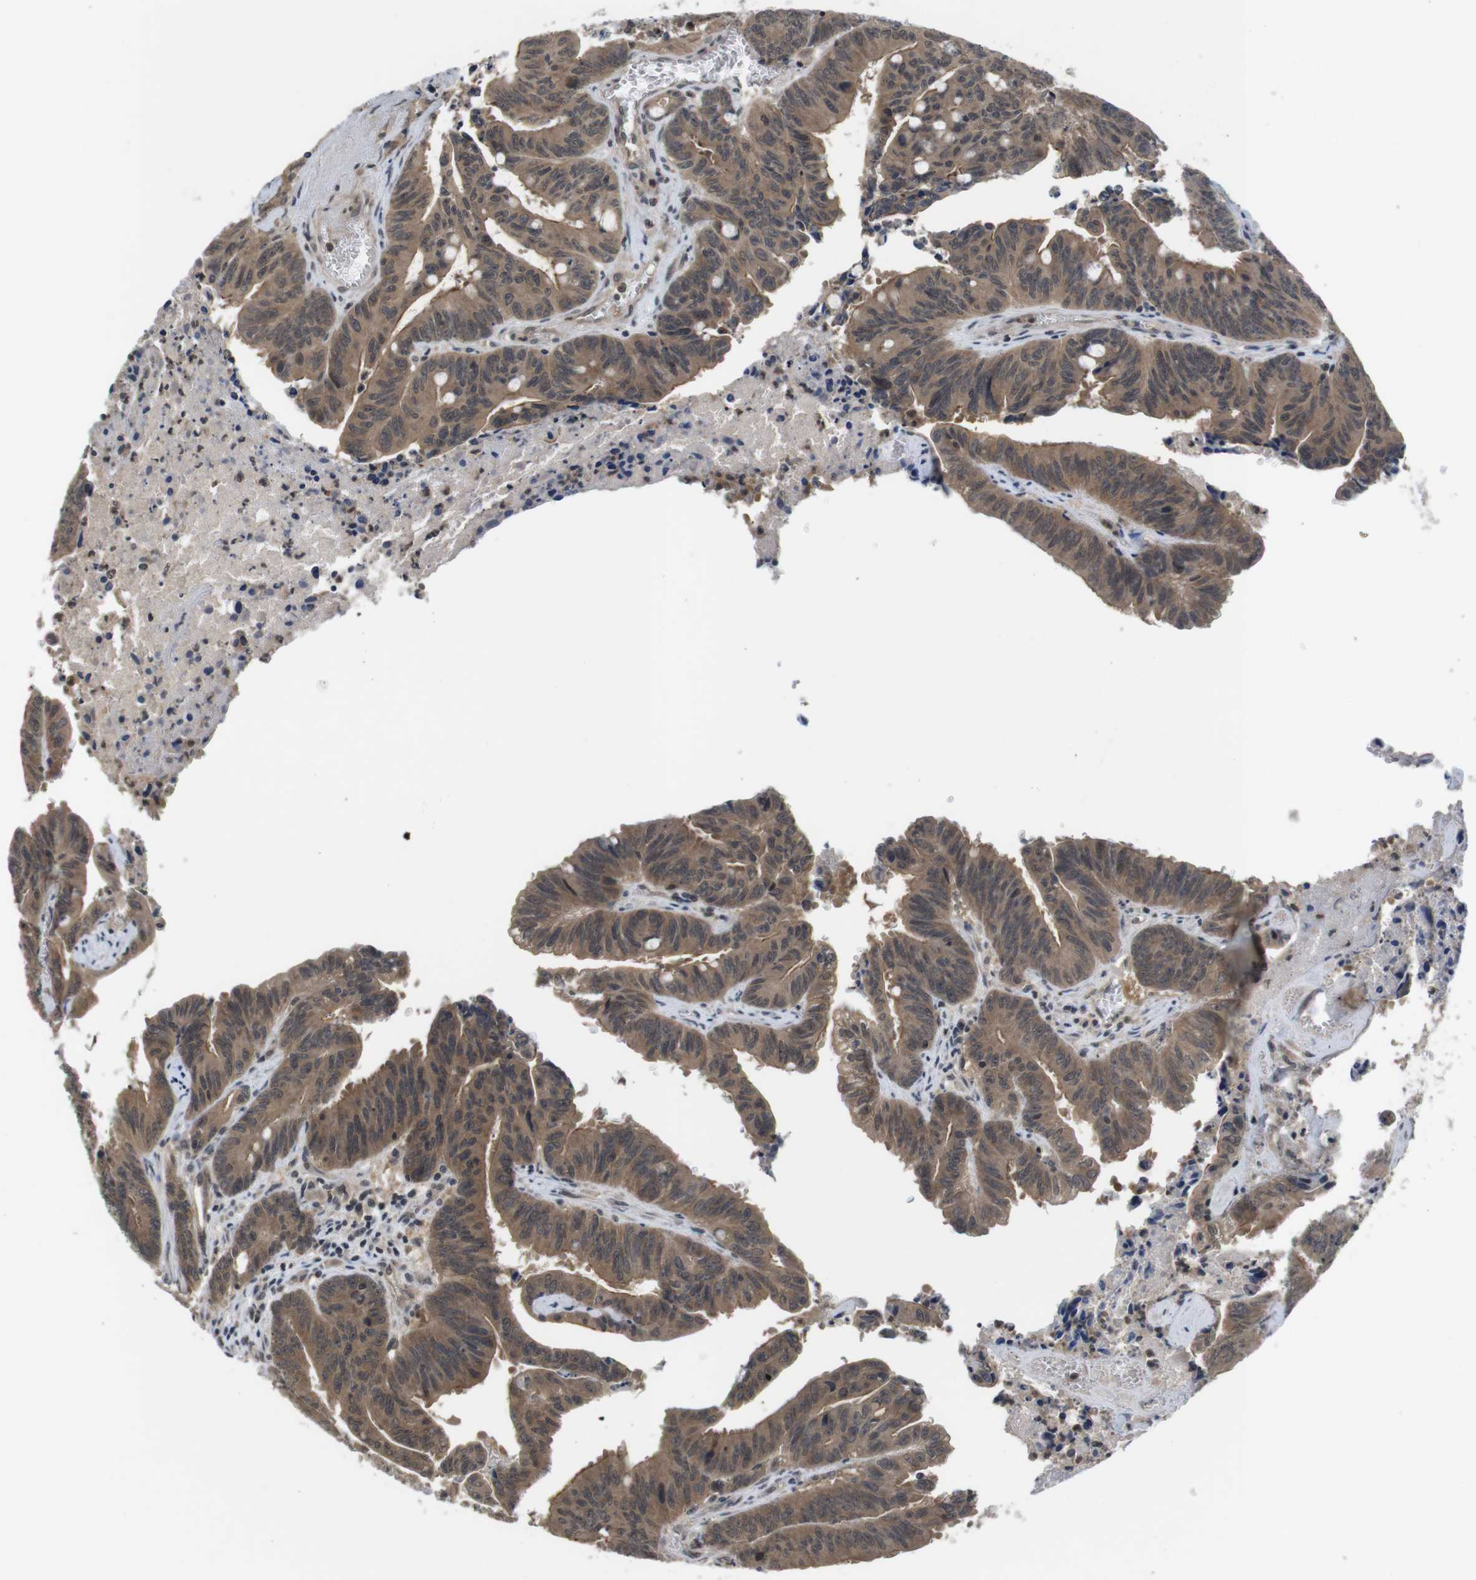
{"staining": {"intensity": "moderate", "quantity": ">75%", "location": "cytoplasmic/membranous"}, "tissue": "colorectal cancer", "cell_type": "Tumor cells", "image_type": "cancer", "snomed": [{"axis": "morphology", "description": "Adenocarcinoma, NOS"}, {"axis": "topography", "description": "Colon"}], "caption": "Colorectal cancer stained with a protein marker demonstrates moderate staining in tumor cells.", "gene": "FADD", "patient": {"sex": "male", "age": 45}}